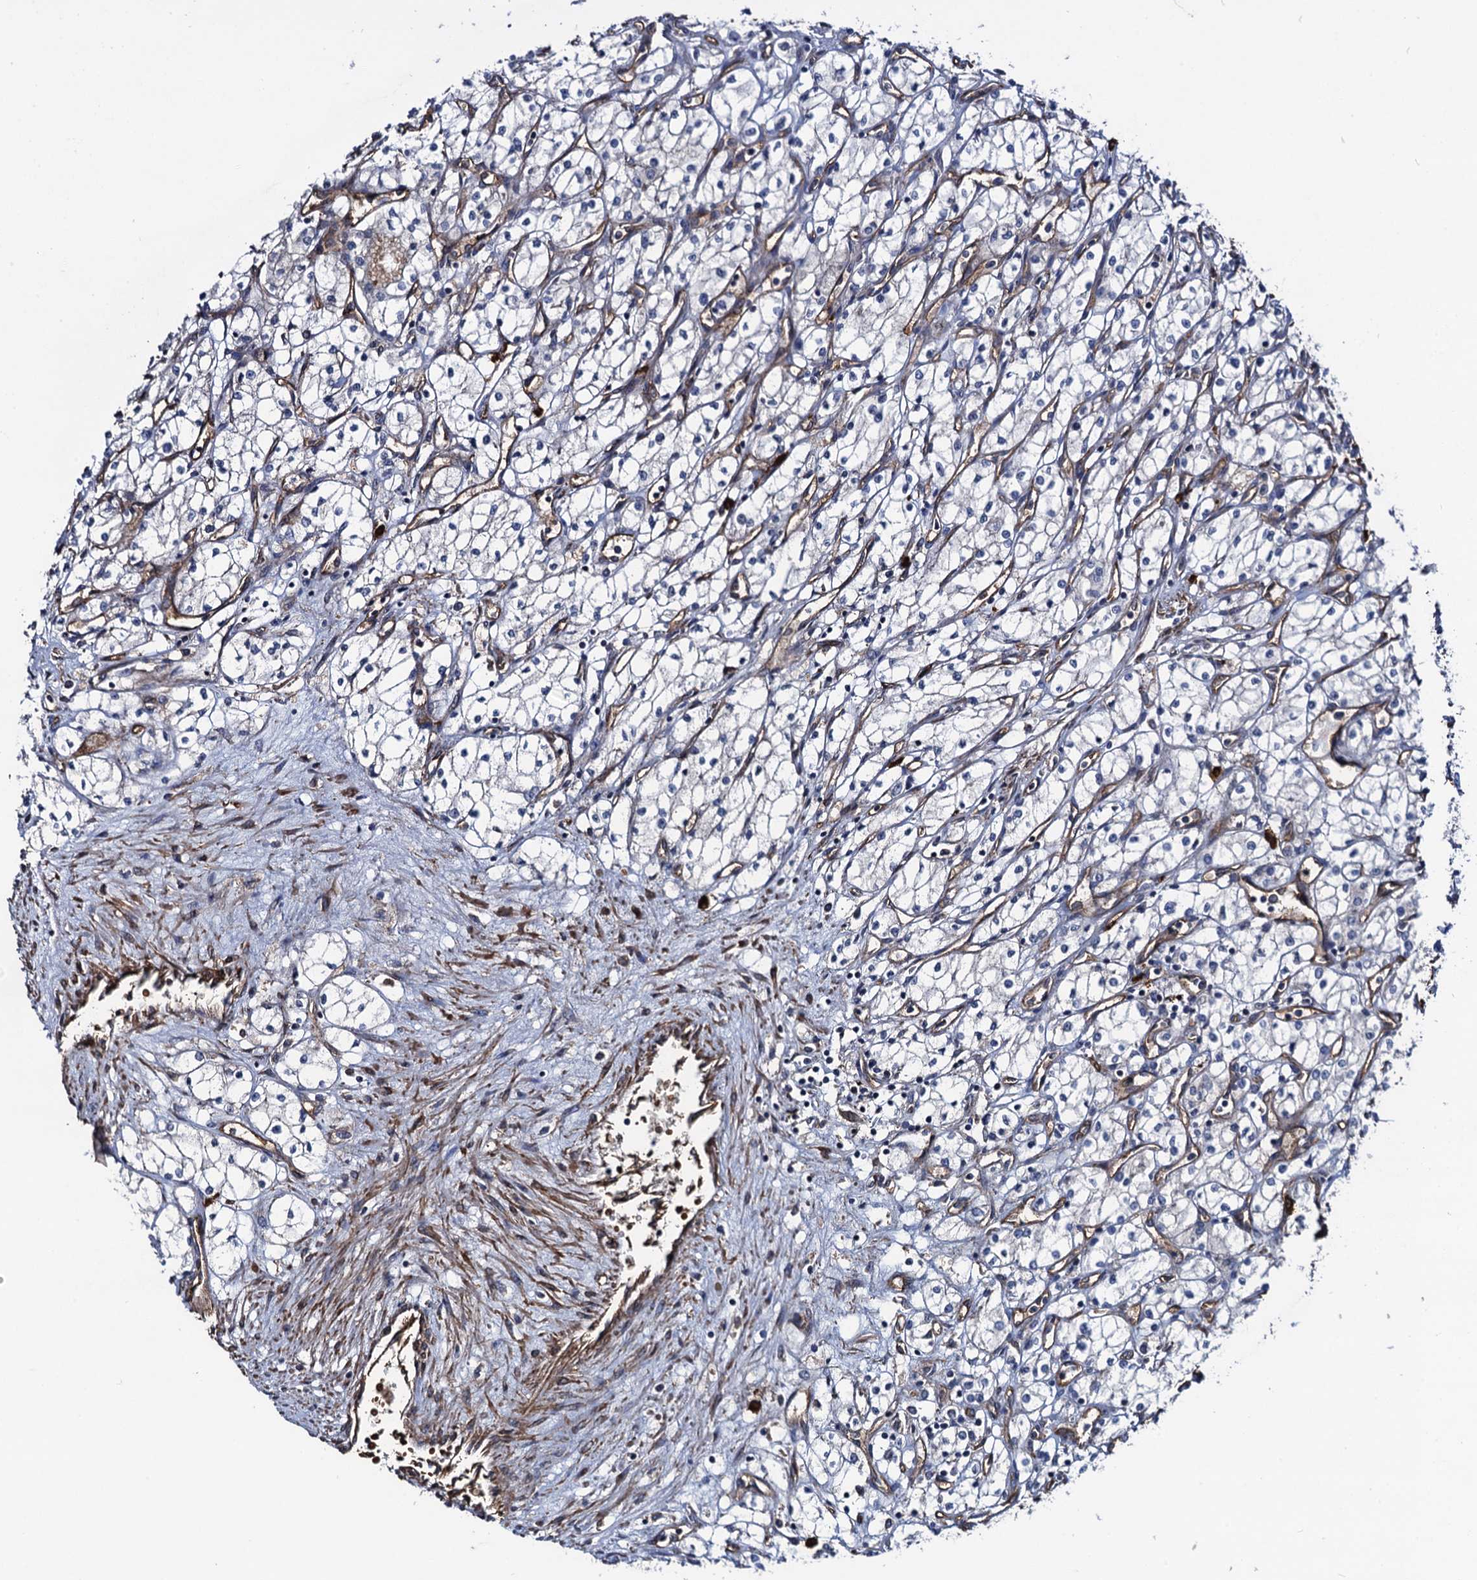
{"staining": {"intensity": "negative", "quantity": "none", "location": "none"}, "tissue": "renal cancer", "cell_type": "Tumor cells", "image_type": "cancer", "snomed": [{"axis": "morphology", "description": "Adenocarcinoma, NOS"}, {"axis": "topography", "description": "Kidney"}], "caption": "The immunohistochemistry (IHC) histopathology image has no significant expression in tumor cells of adenocarcinoma (renal) tissue.", "gene": "KXD1", "patient": {"sex": "male", "age": 59}}